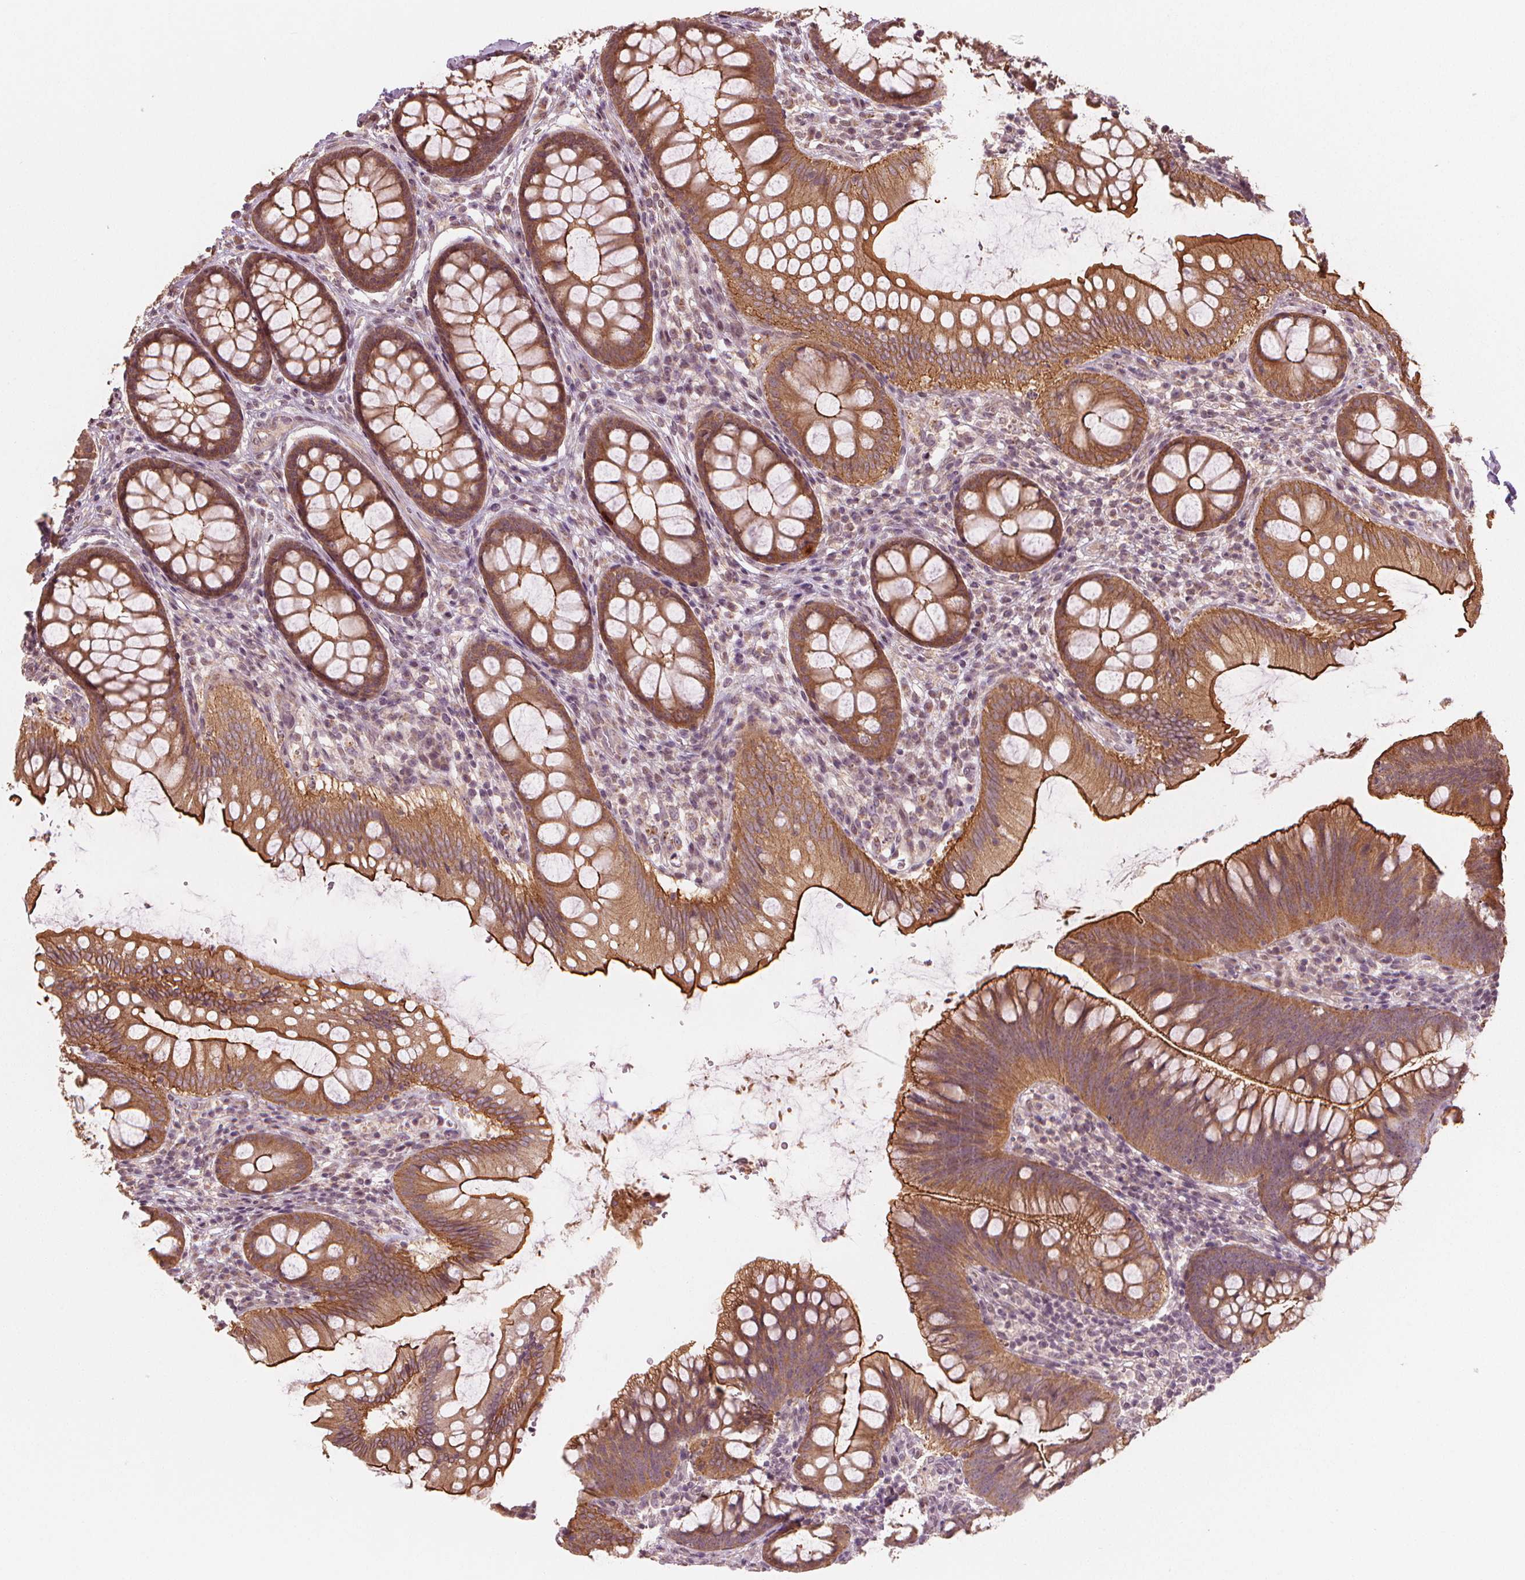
{"staining": {"intensity": "negative", "quantity": "none", "location": "none"}, "tissue": "colon", "cell_type": "Endothelial cells", "image_type": "normal", "snomed": [{"axis": "morphology", "description": "Normal tissue, NOS"}, {"axis": "morphology", "description": "Adenoma, NOS"}, {"axis": "topography", "description": "Soft tissue"}, {"axis": "topography", "description": "Colon"}], "caption": "Protein analysis of unremarkable colon shows no significant expression in endothelial cells. The staining was performed using DAB (3,3'-diaminobenzidine) to visualize the protein expression in brown, while the nuclei were stained in blue with hematoxylin (Magnification: 20x).", "gene": "CLBA1", "patient": {"sex": "male", "age": 47}}